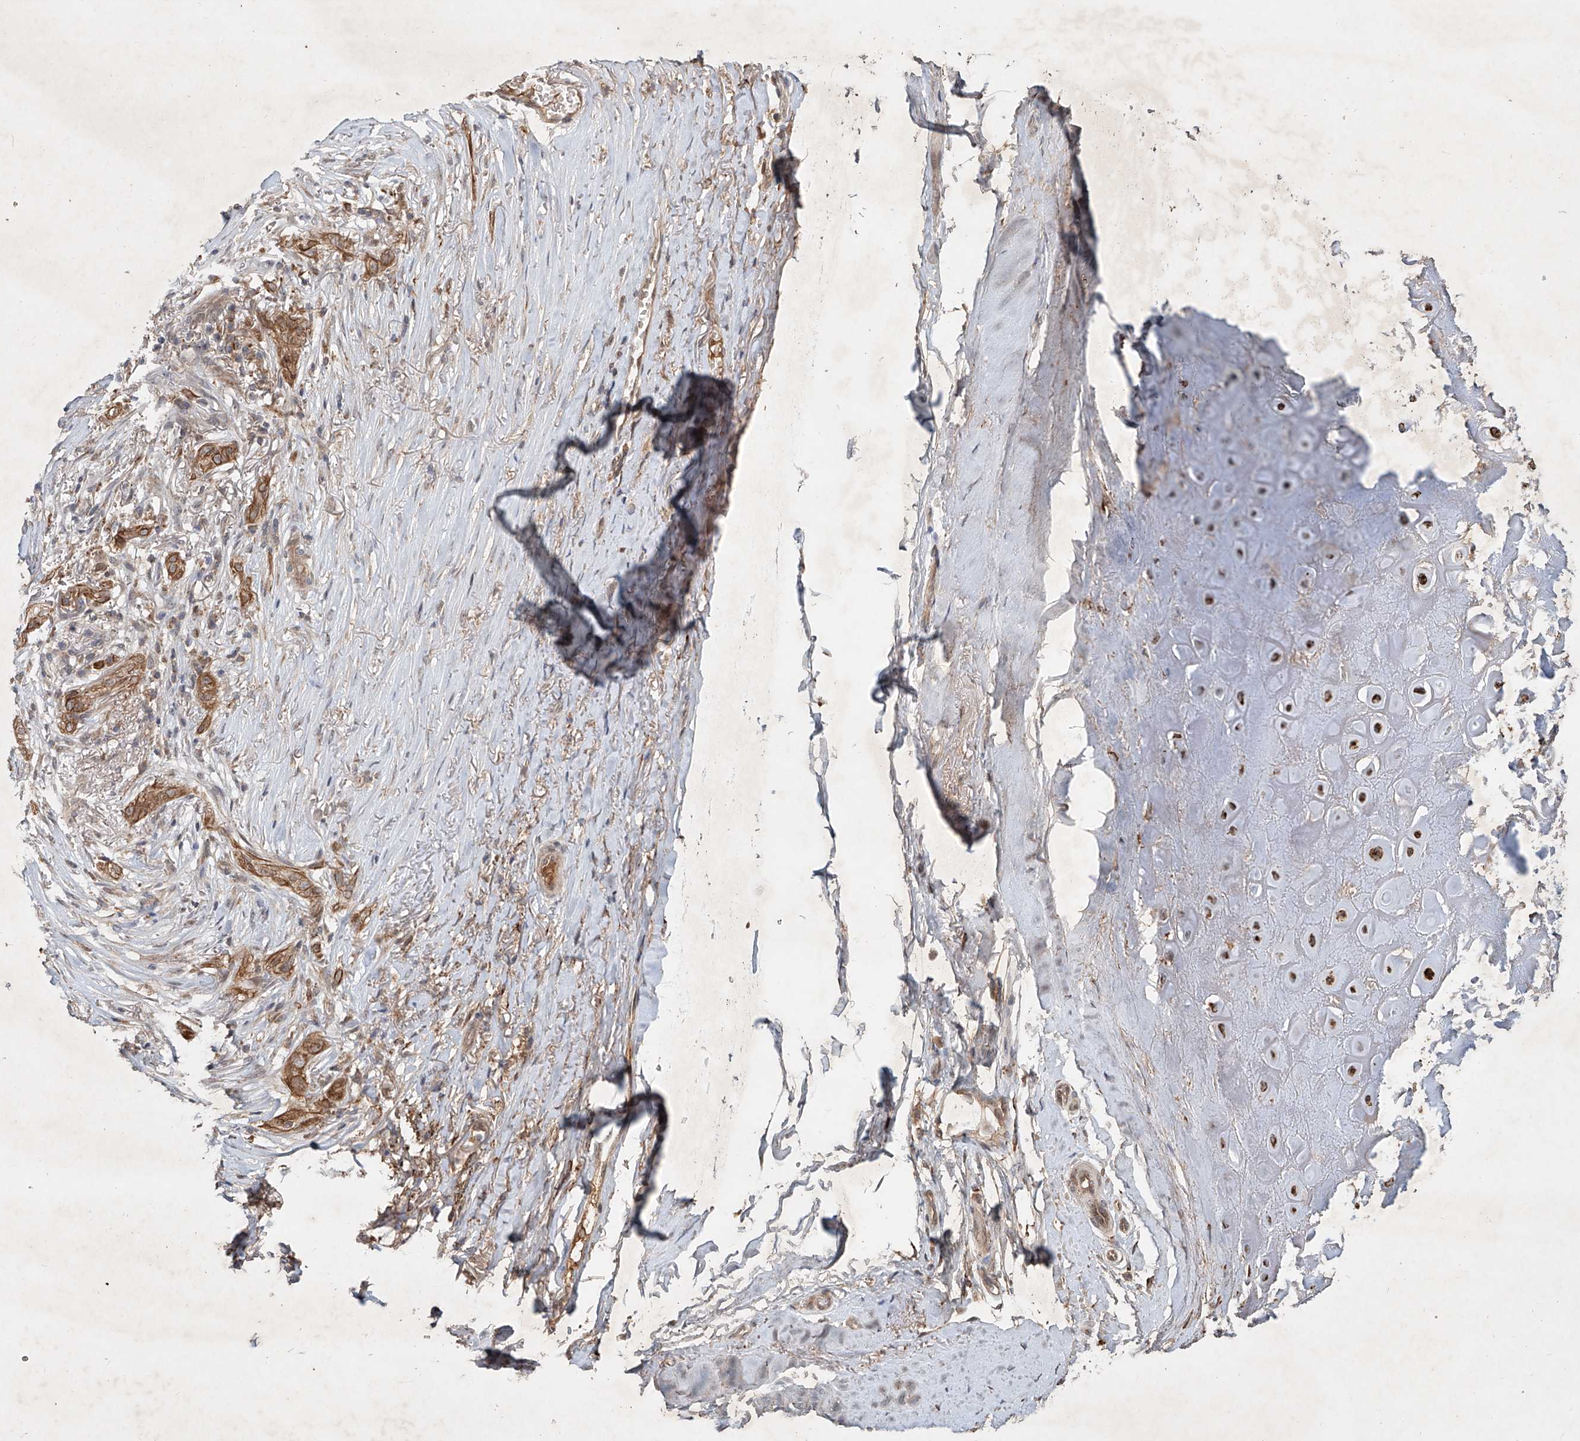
{"staining": {"intensity": "negative", "quantity": "none", "location": "none"}, "tissue": "adipose tissue", "cell_type": "Adipocytes", "image_type": "normal", "snomed": [{"axis": "morphology", "description": "Normal tissue, NOS"}, {"axis": "morphology", "description": "Basal cell carcinoma"}, {"axis": "topography", "description": "Skin"}], "caption": "Immunohistochemistry (IHC) of unremarkable human adipose tissue demonstrates no positivity in adipocytes.", "gene": "IER5", "patient": {"sex": "female", "age": 89}}